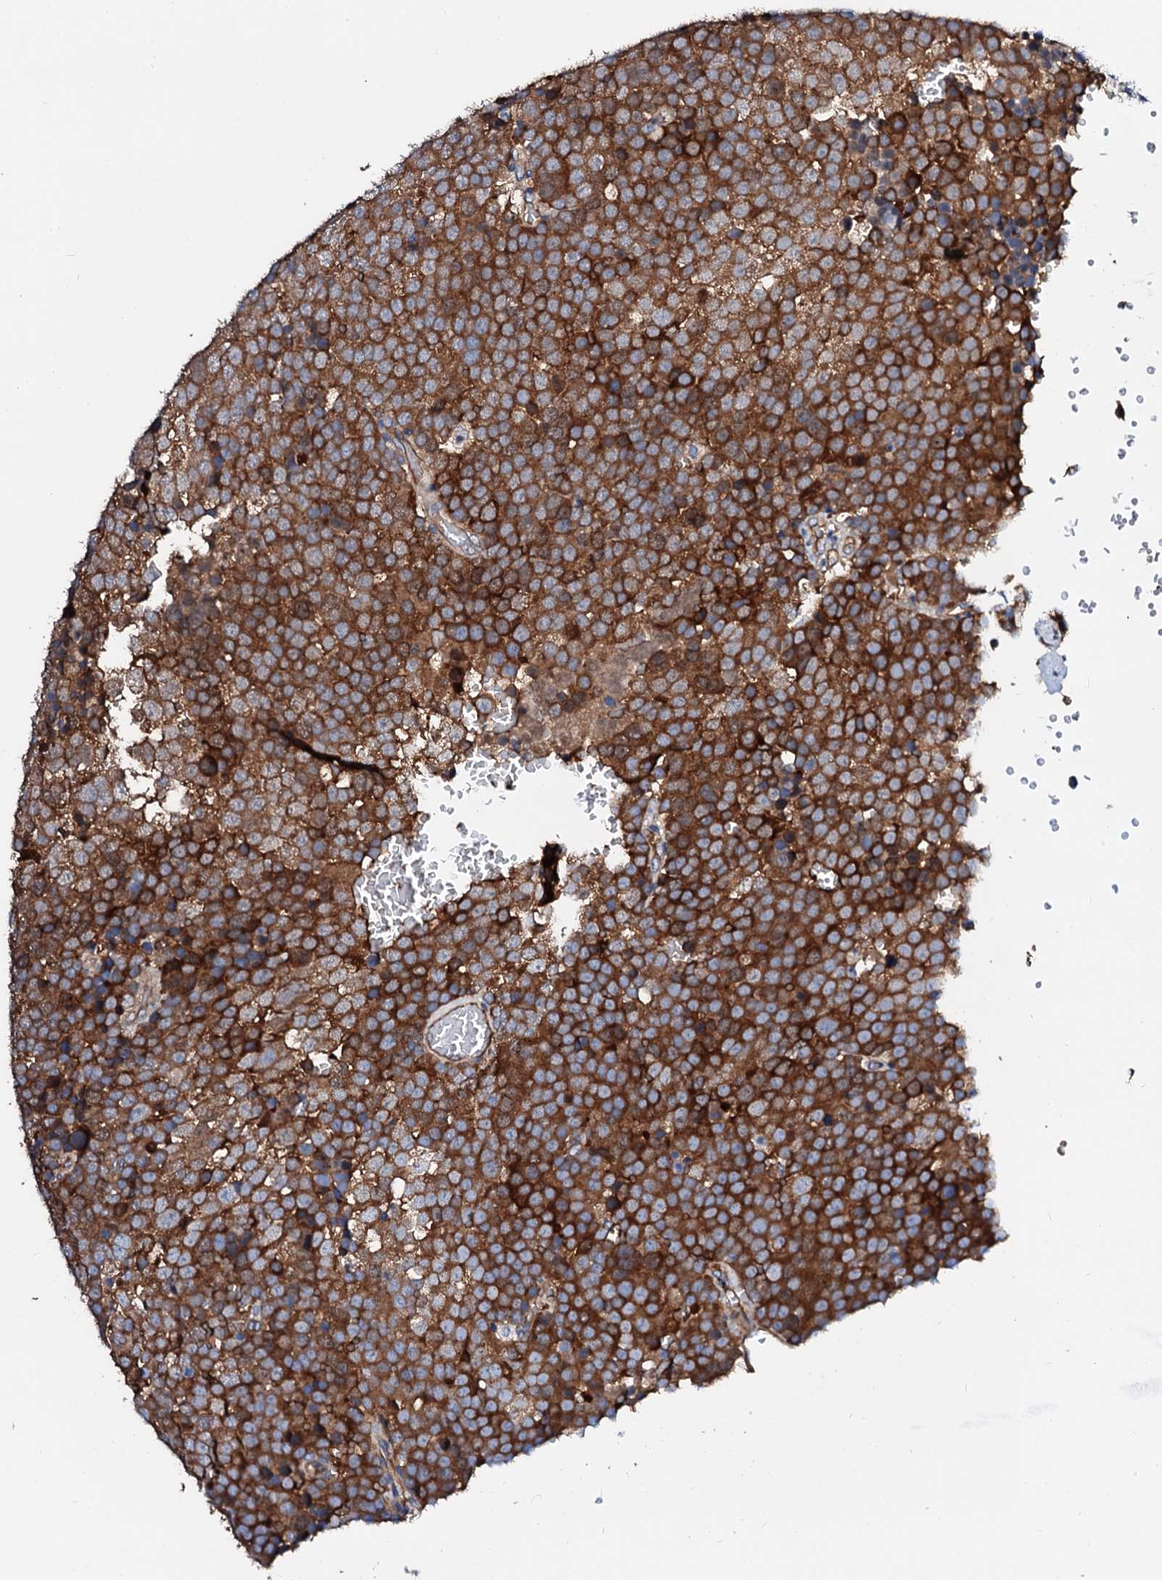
{"staining": {"intensity": "strong", "quantity": ">75%", "location": "cytoplasmic/membranous"}, "tissue": "testis cancer", "cell_type": "Tumor cells", "image_type": "cancer", "snomed": [{"axis": "morphology", "description": "Seminoma, NOS"}, {"axis": "topography", "description": "Testis"}], "caption": "Immunohistochemical staining of testis cancer (seminoma) reveals strong cytoplasmic/membranous protein expression in about >75% of tumor cells. The protein is stained brown, and the nuclei are stained in blue (DAB IHC with brightfield microscopy, high magnification).", "gene": "CSKMT", "patient": {"sex": "male", "age": 71}}